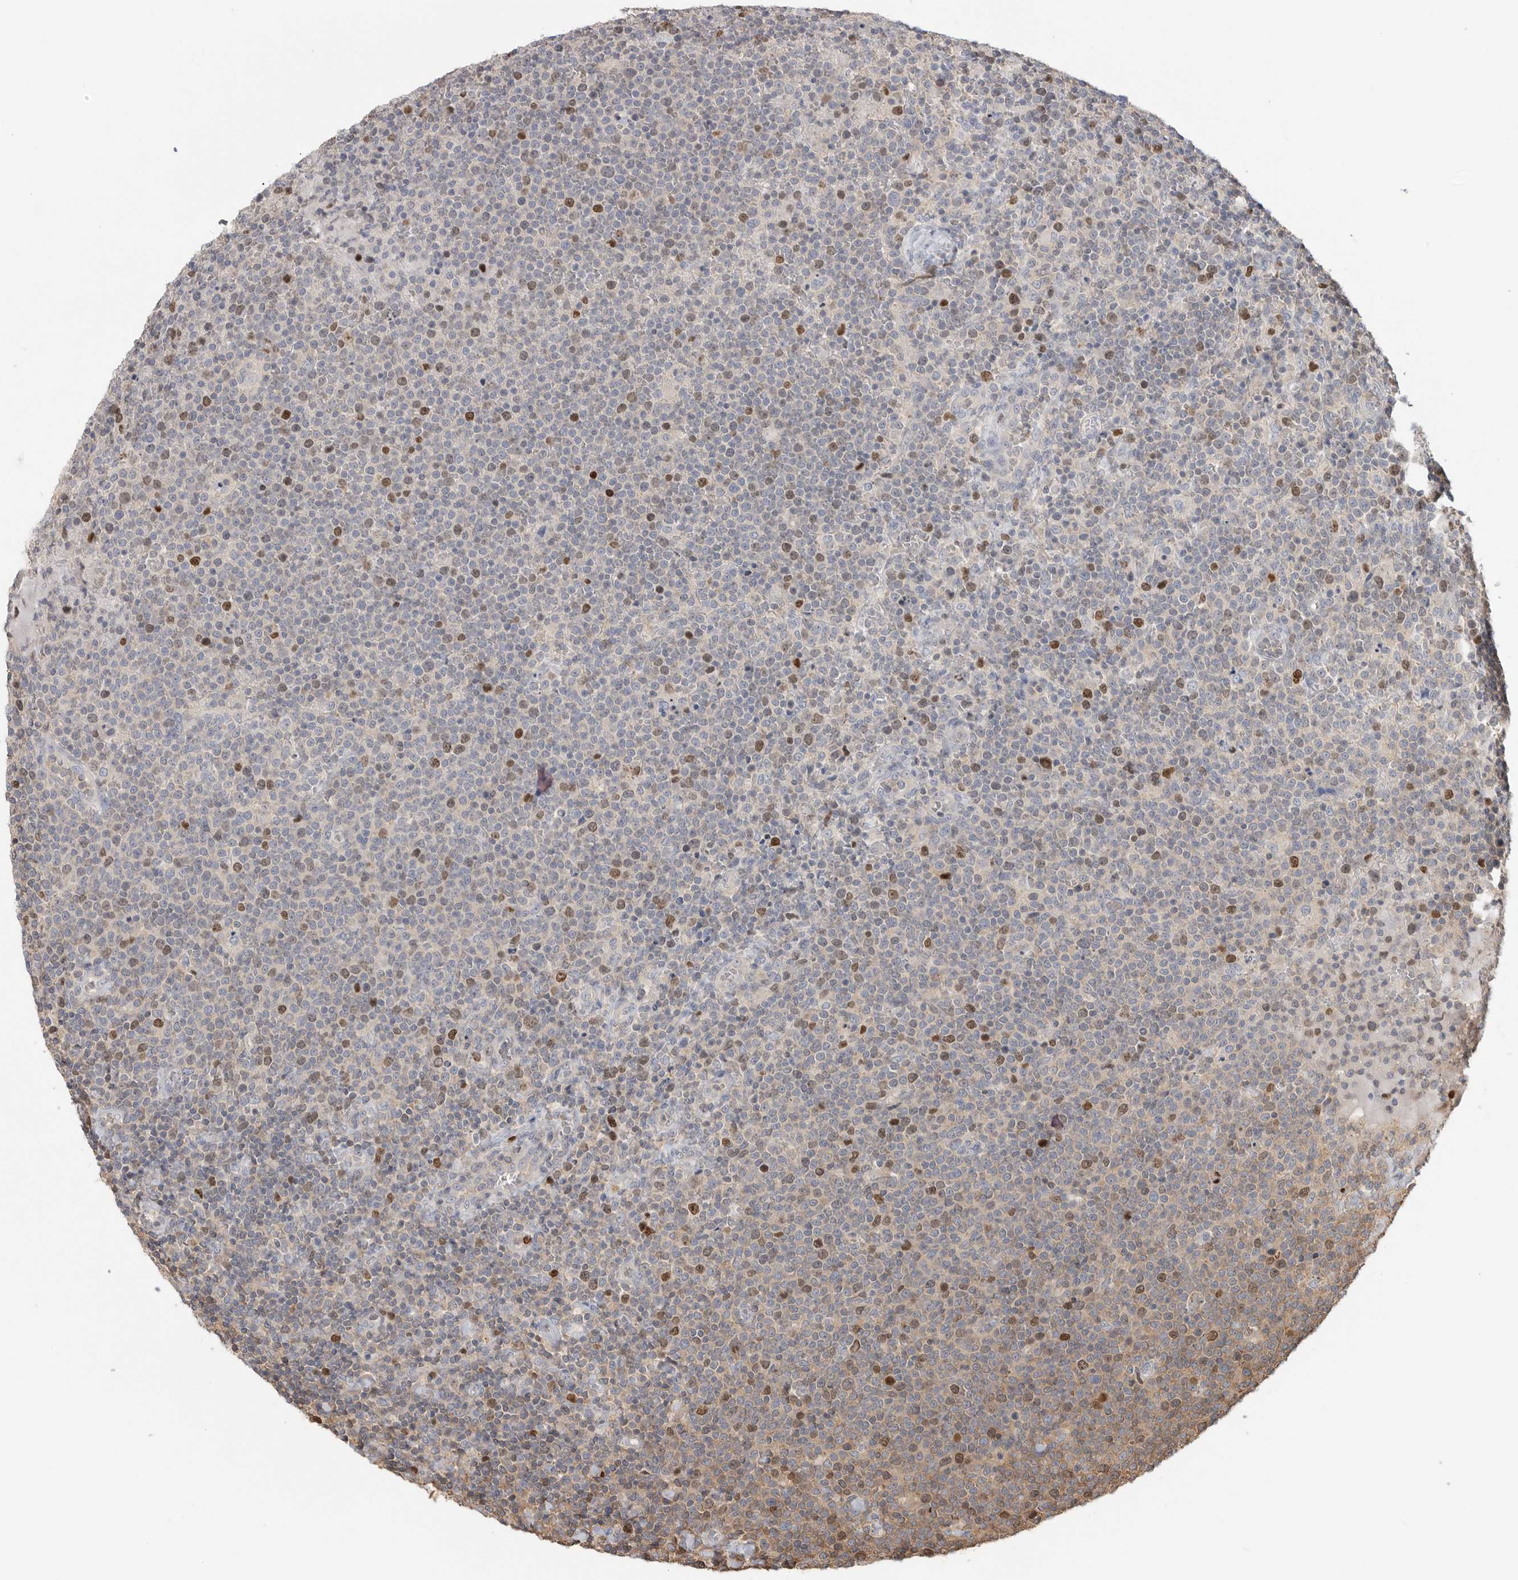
{"staining": {"intensity": "strong", "quantity": "<25%", "location": "nuclear"}, "tissue": "lymphoma", "cell_type": "Tumor cells", "image_type": "cancer", "snomed": [{"axis": "morphology", "description": "Malignant lymphoma, non-Hodgkin's type, High grade"}, {"axis": "topography", "description": "Lymph node"}], "caption": "Immunohistochemical staining of human lymphoma shows strong nuclear protein expression in about <25% of tumor cells.", "gene": "TOP2A", "patient": {"sex": "male", "age": 61}}